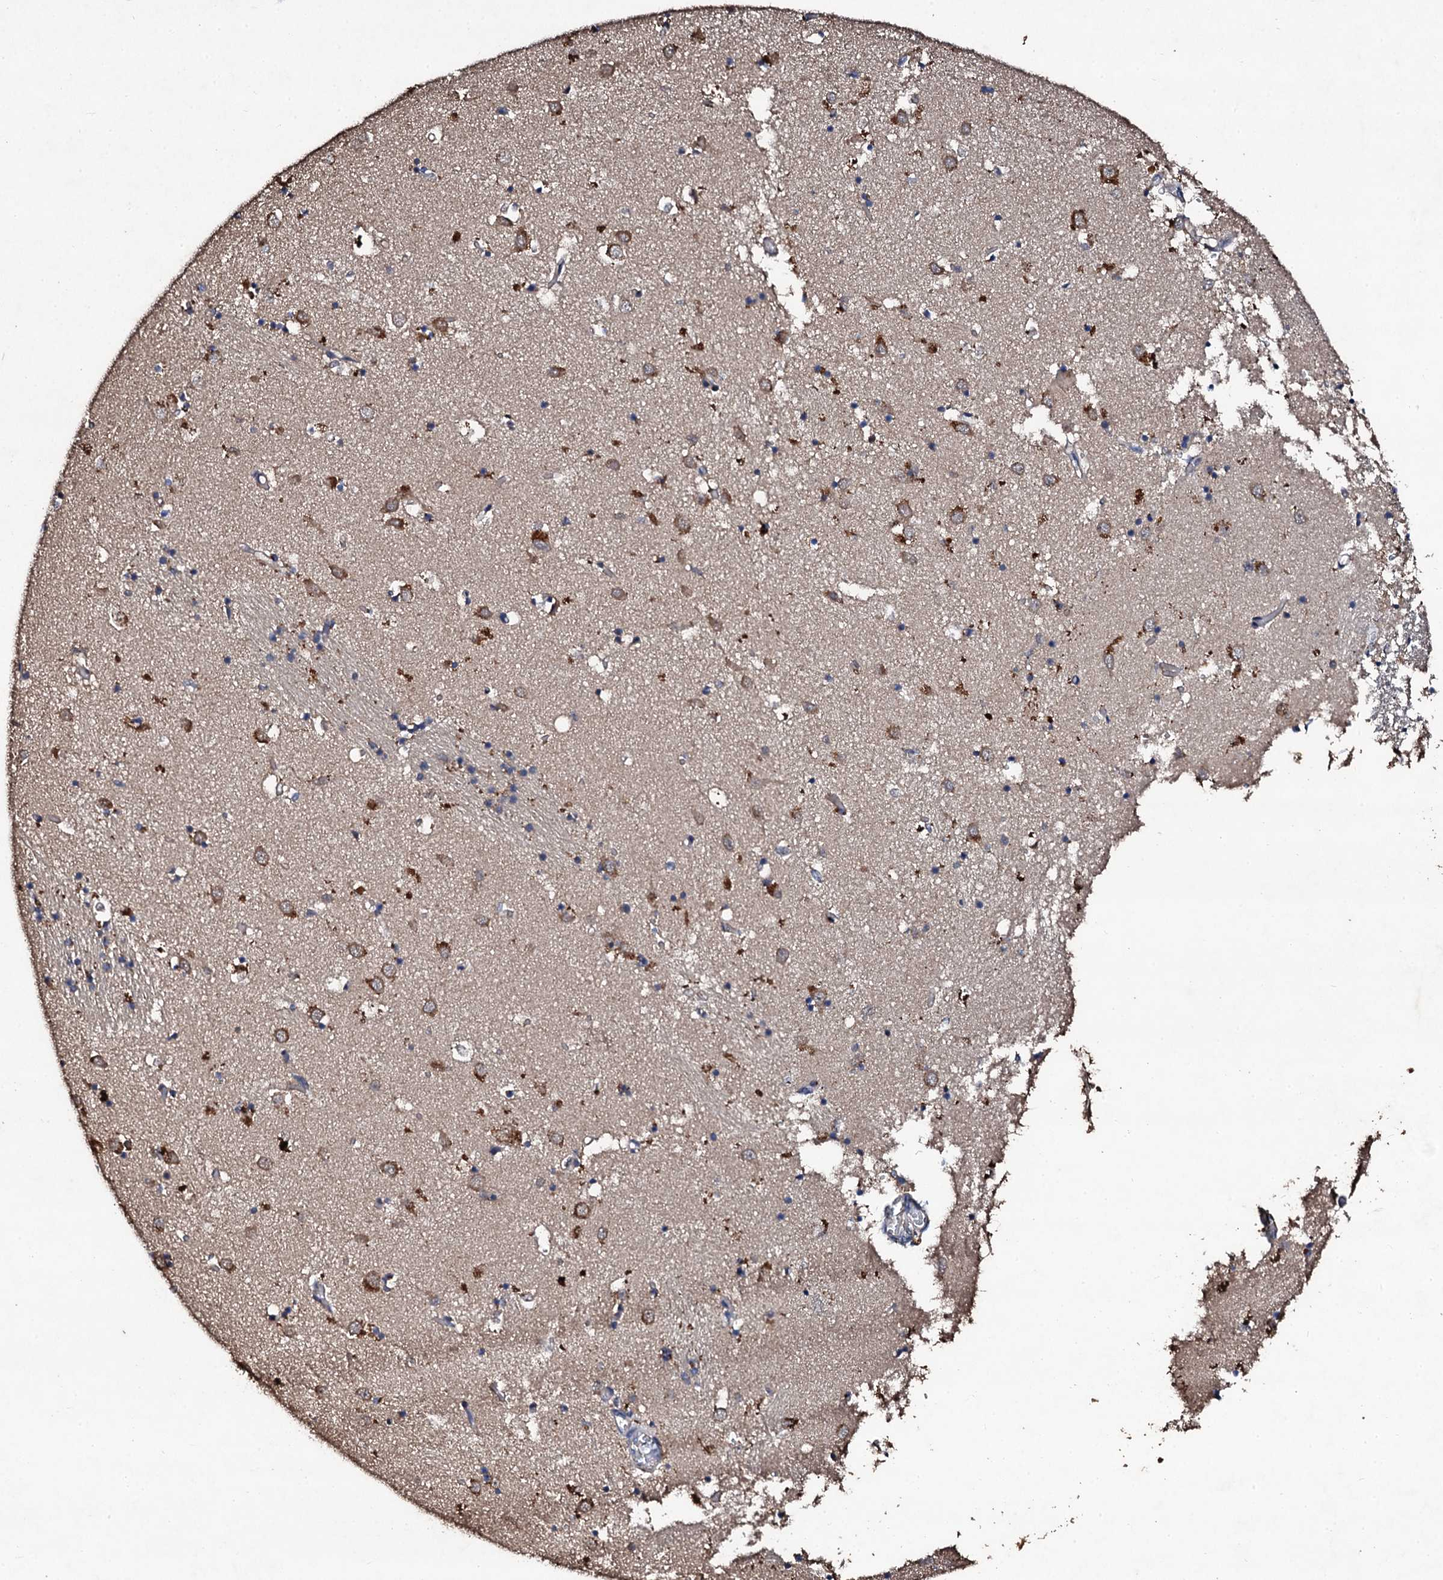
{"staining": {"intensity": "weak", "quantity": "<25%", "location": "cytoplasmic/membranous"}, "tissue": "caudate", "cell_type": "Glial cells", "image_type": "normal", "snomed": [{"axis": "morphology", "description": "Normal tissue, NOS"}, {"axis": "topography", "description": "Lateral ventricle wall"}], "caption": "Immunohistochemistry (IHC) micrograph of benign caudate: human caudate stained with DAB (3,3'-diaminobenzidine) exhibits no significant protein expression in glial cells. (Stains: DAB IHC with hematoxylin counter stain, Microscopy: brightfield microscopy at high magnification).", "gene": "KERA", "patient": {"sex": "male", "age": 70}}